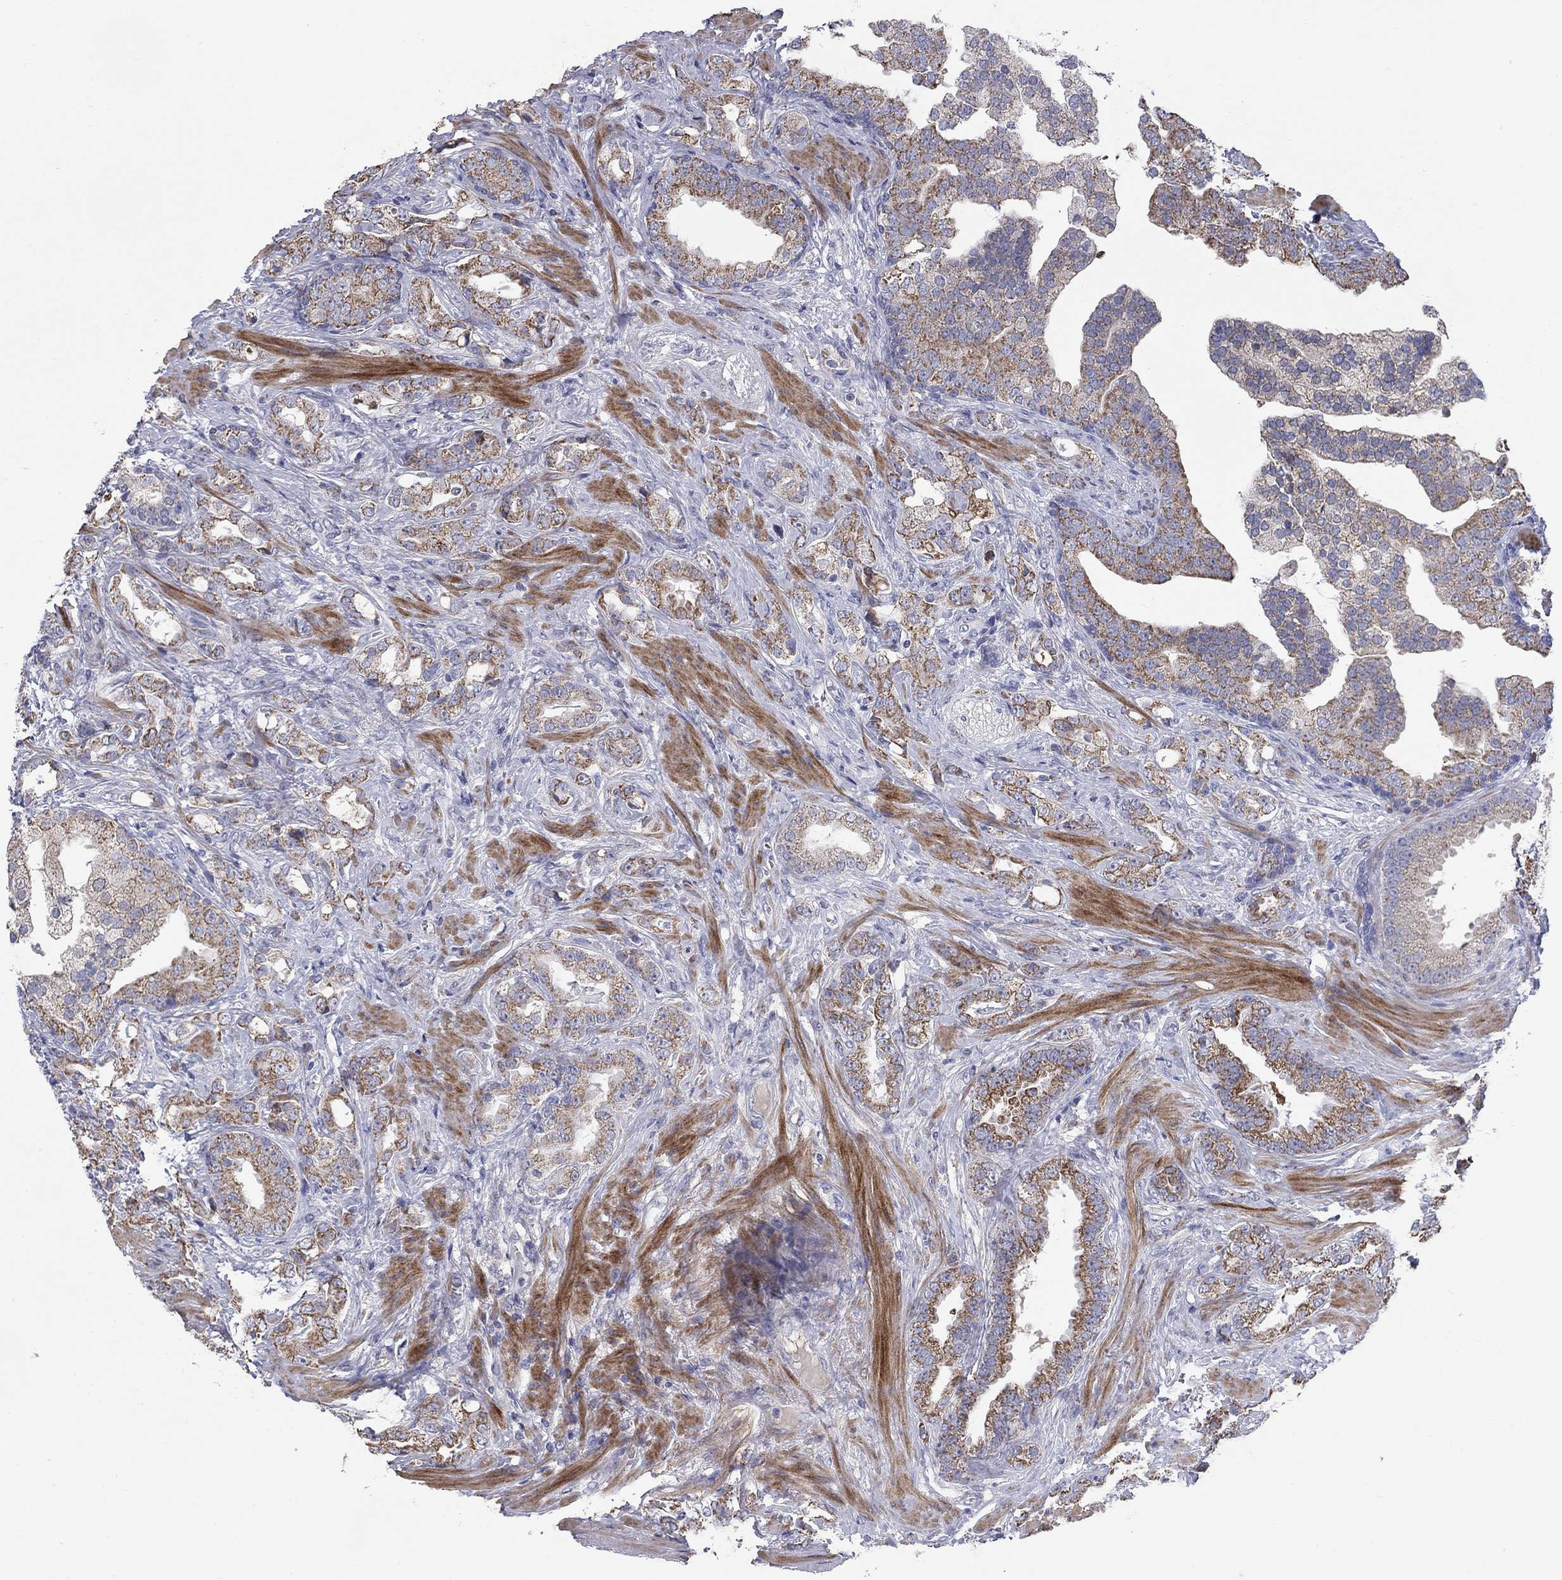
{"staining": {"intensity": "moderate", "quantity": "25%-75%", "location": "cytoplasmic/membranous"}, "tissue": "prostate cancer", "cell_type": "Tumor cells", "image_type": "cancer", "snomed": [{"axis": "morphology", "description": "Adenocarcinoma, NOS"}, {"axis": "topography", "description": "Prostate"}], "caption": "DAB immunohistochemical staining of prostate cancer (adenocarcinoma) demonstrates moderate cytoplasmic/membranous protein expression in approximately 25%-75% of tumor cells. Using DAB (3,3'-diaminobenzidine) (brown) and hematoxylin (blue) stains, captured at high magnification using brightfield microscopy.", "gene": "FRK", "patient": {"sex": "male", "age": 57}}